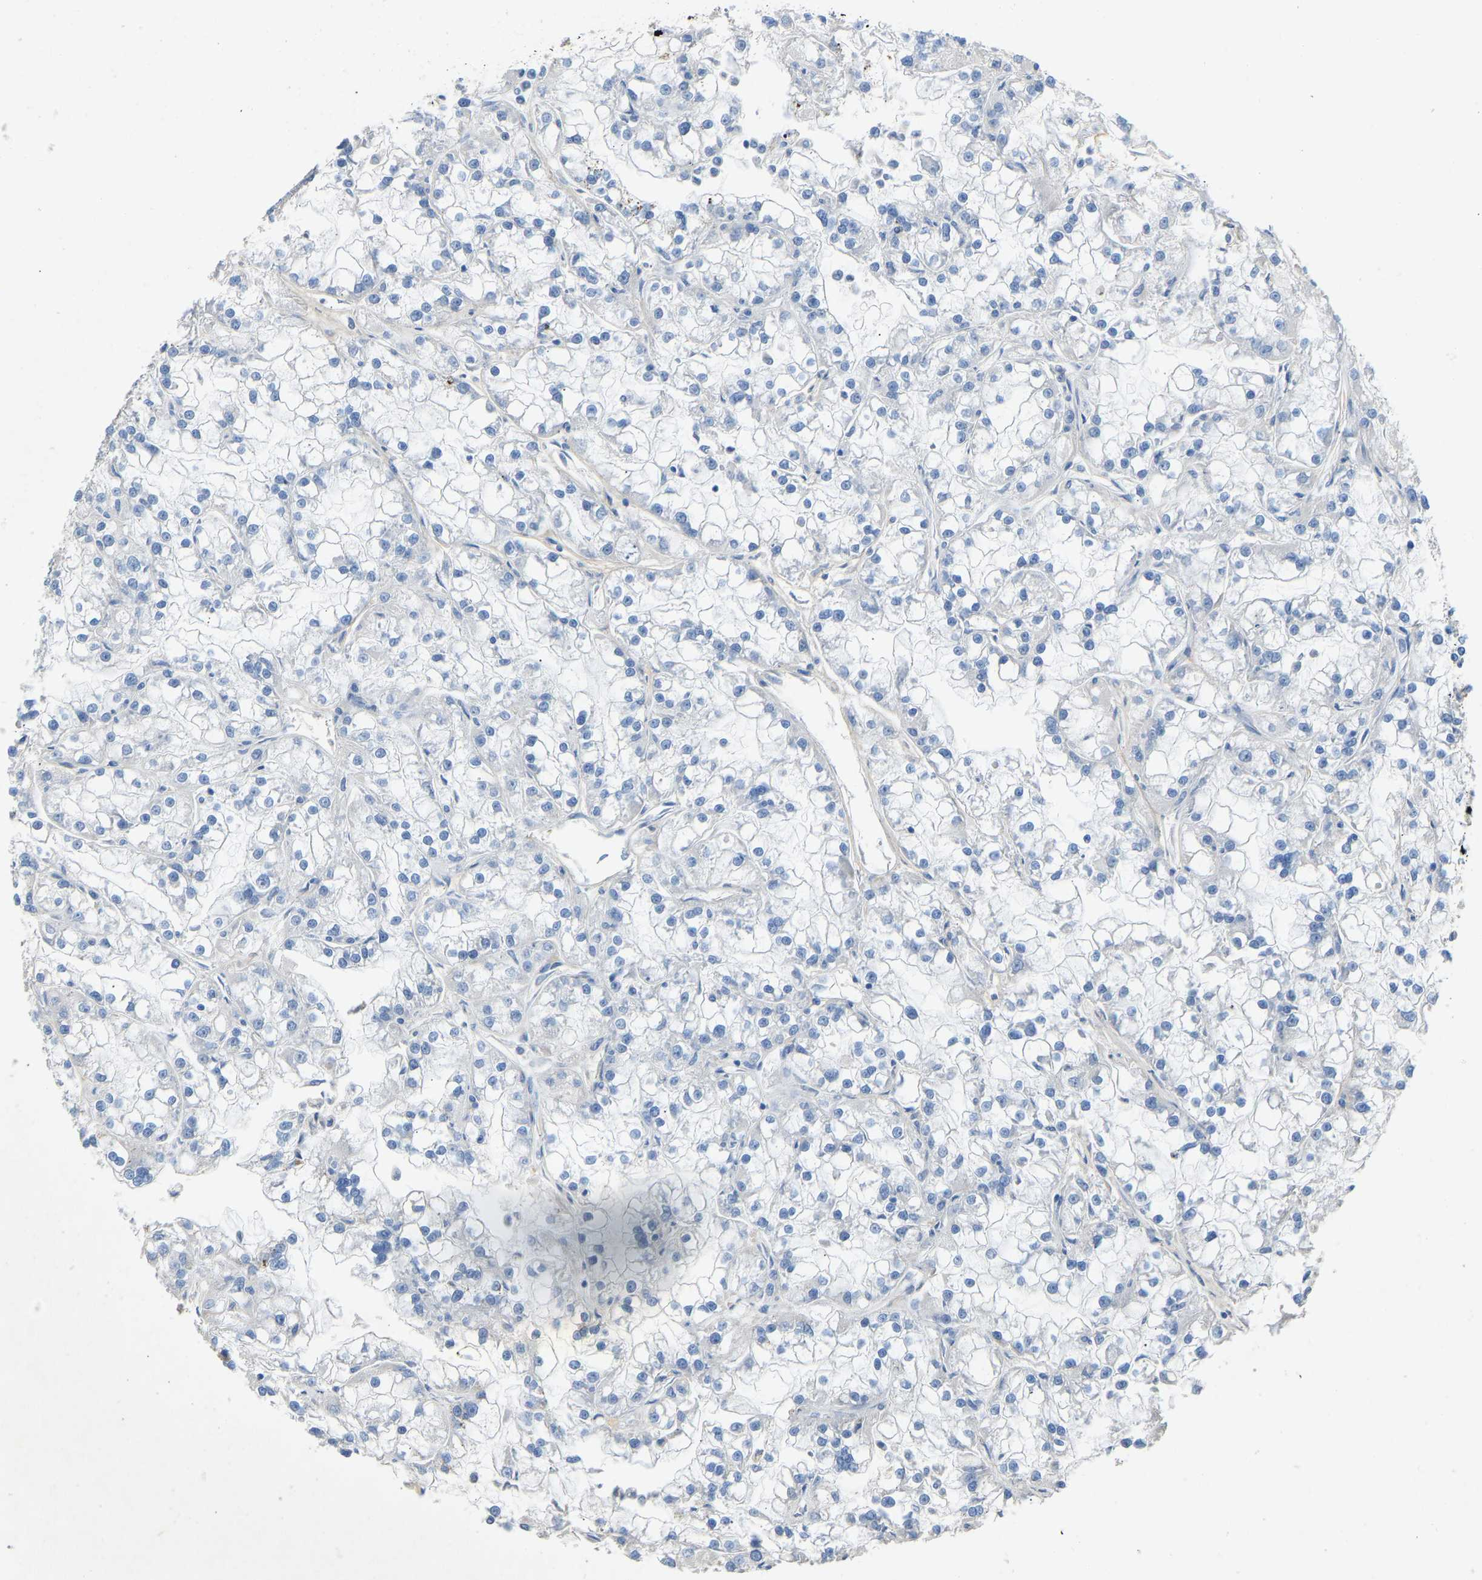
{"staining": {"intensity": "negative", "quantity": "none", "location": "none"}, "tissue": "renal cancer", "cell_type": "Tumor cells", "image_type": "cancer", "snomed": [{"axis": "morphology", "description": "Adenocarcinoma, NOS"}, {"axis": "topography", "description": "Kidney"}], "caption": "Human adenocarcinoma (renal) stained for a protein using immunohistochemistry (IHC) demonstrates no expression in tumor cells.", "gene": "TECTA", "patient": {"sex": "female", "age": 52}}